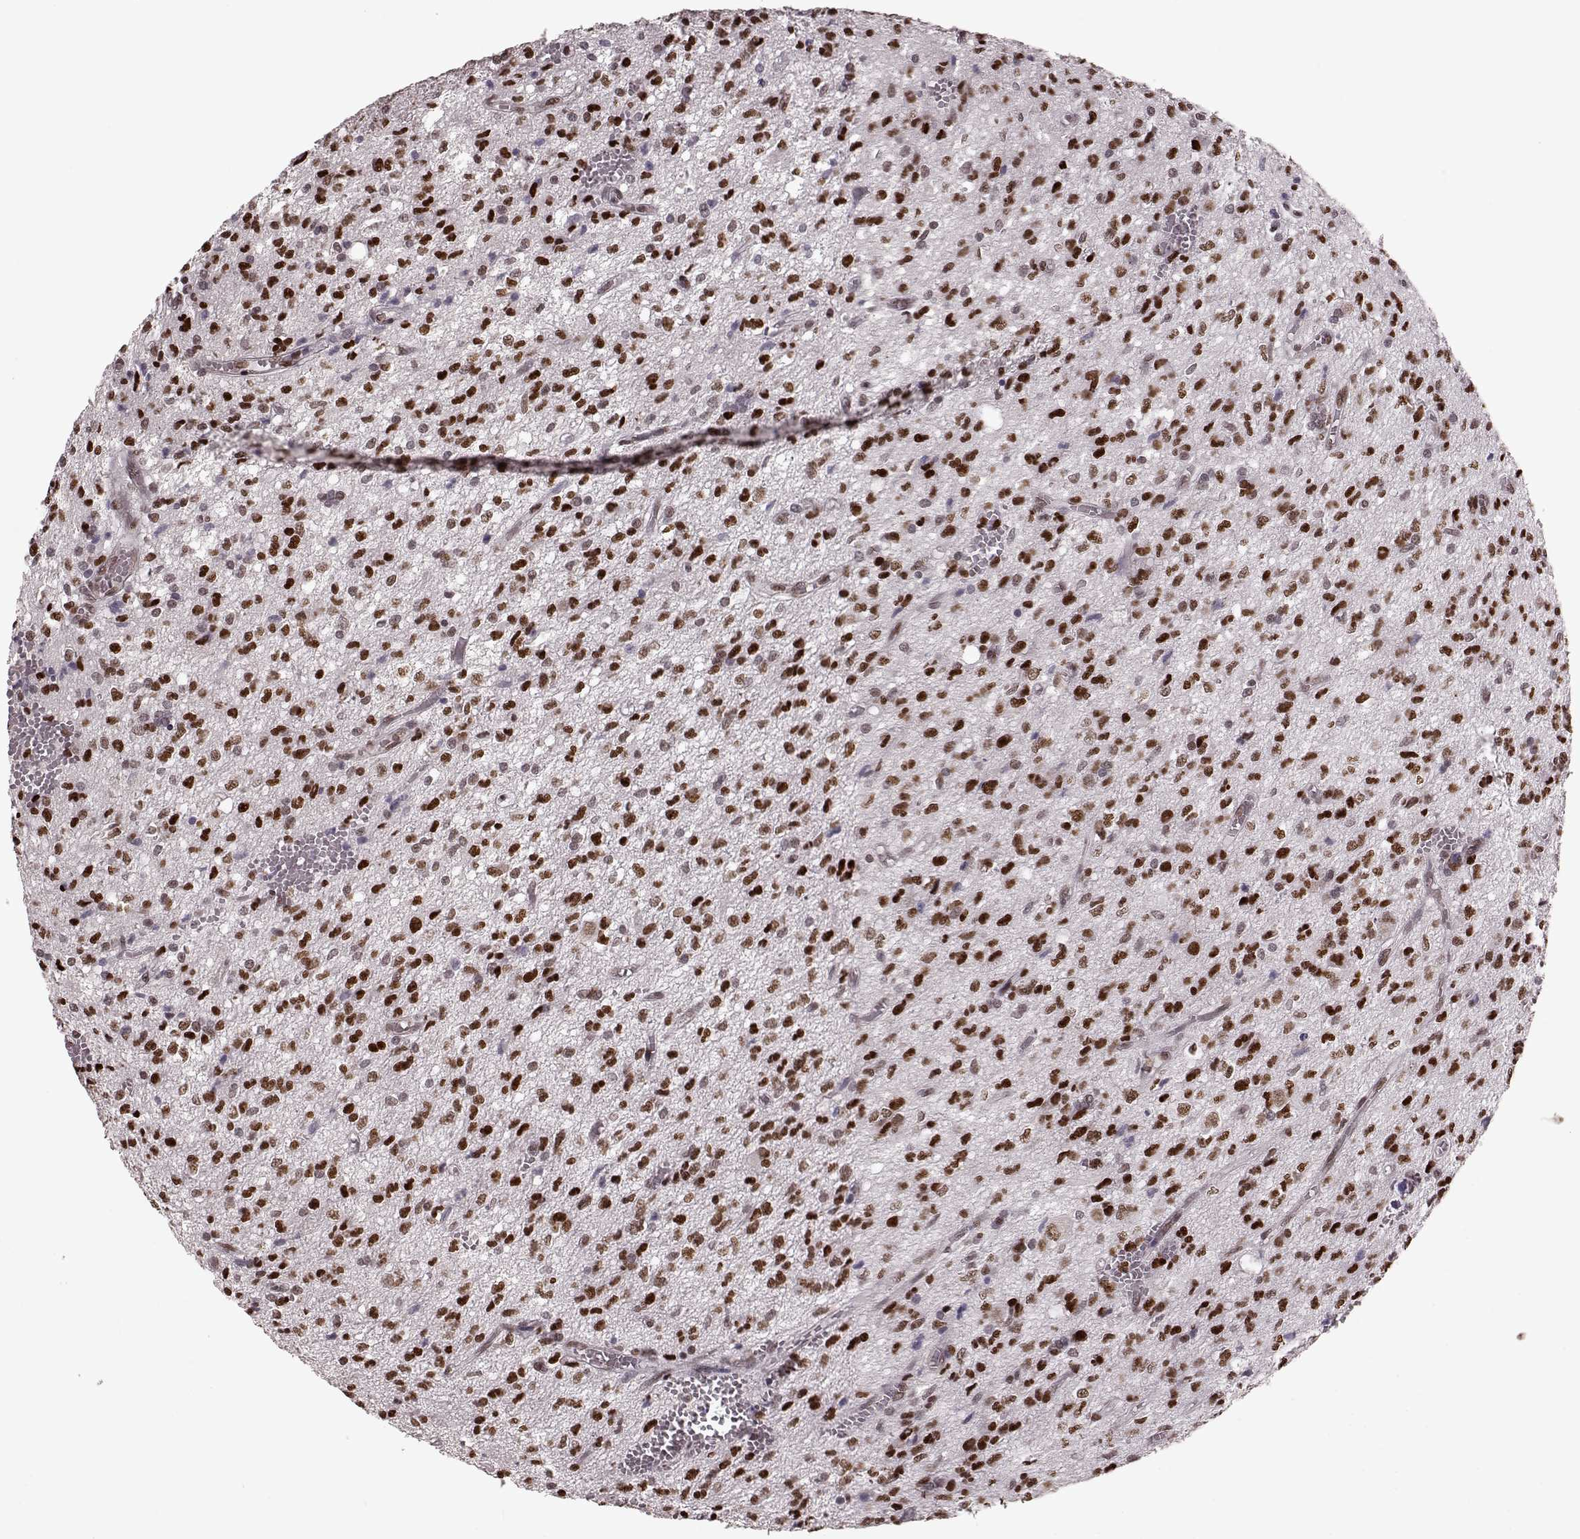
{"staining": {"intensity": "strong", "quantity": ">75%", "location": "nuclear"}, "tissue": "glioma", "cell_type": "Tumor cells", "image_type": "cancer", "snomed": [{"axis": "morphology", "description": "Glioma, malignant, Low grade"}, {"axis": "topography", "description": "Brain"}], "caption": "An immunohistochemistry (IHC) image of tumor tissue is shown. Protein staining in brown highlights strong nuclear positivity in malignant low-grade glioma within tumor cells.", "gene": "NR2C1", "patient": {"sex": "male", "age": 64}}